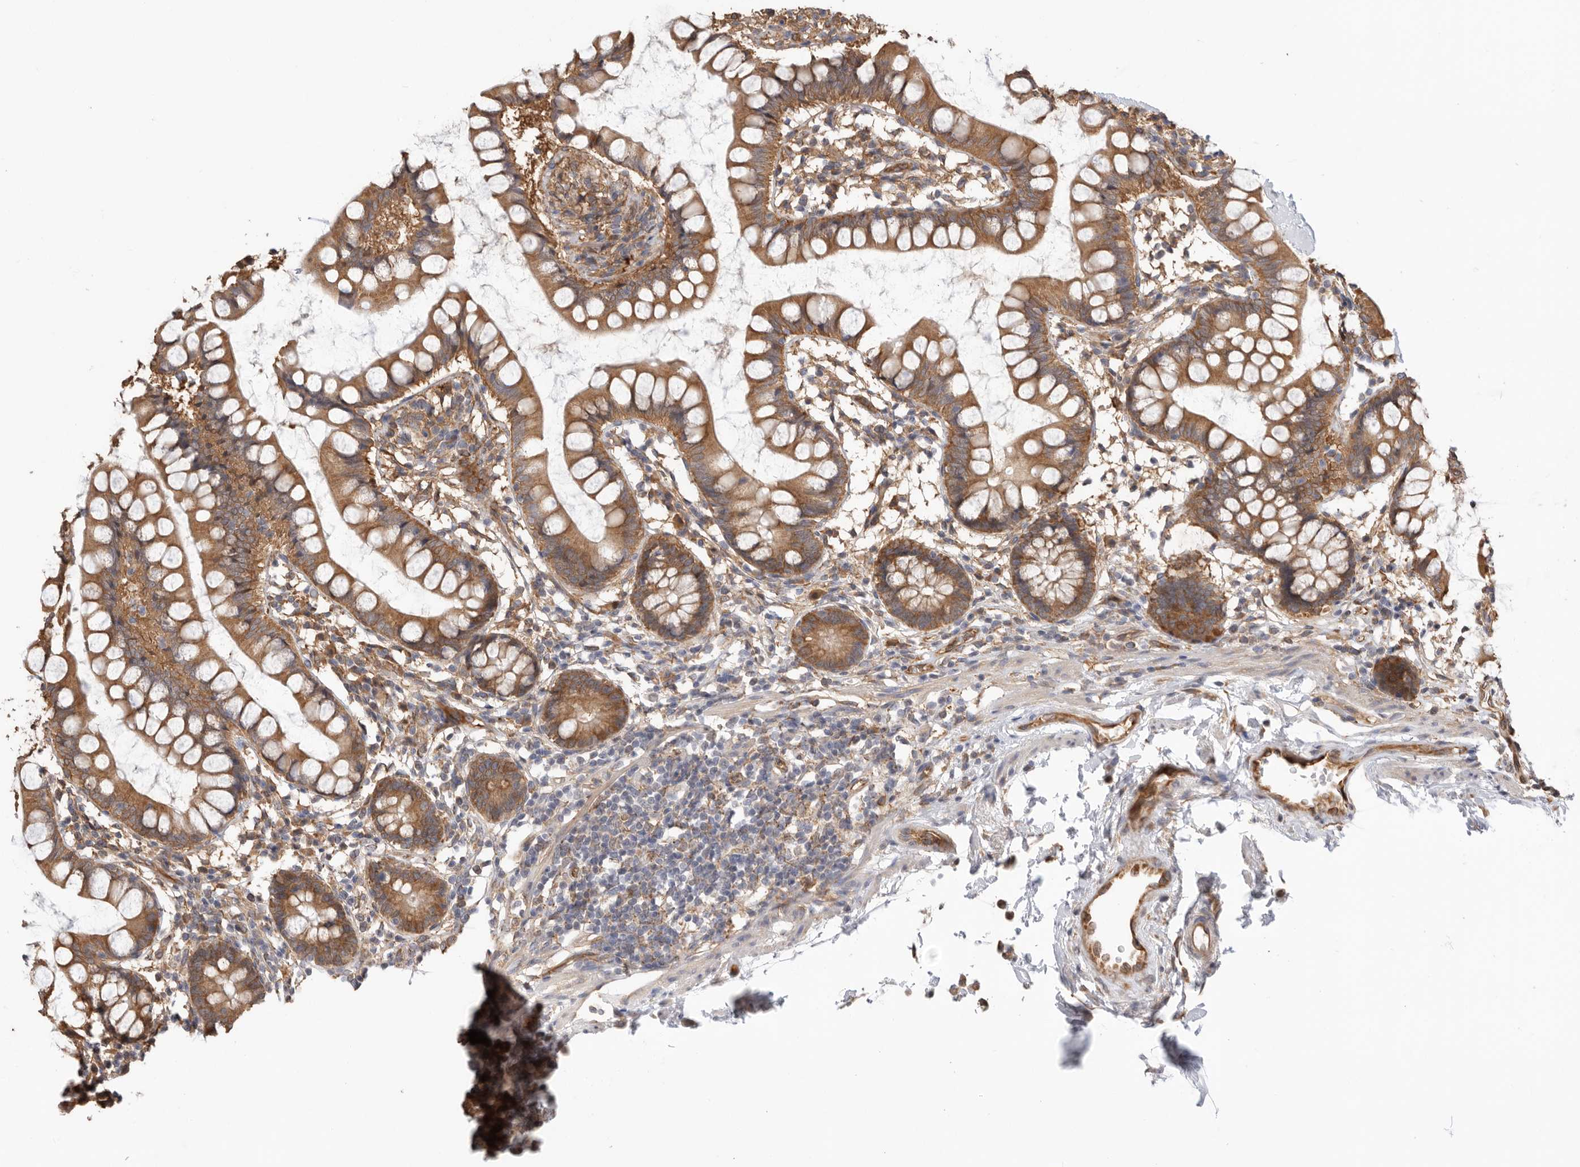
{"staining": {"intensity": "moderate", "quantity": ">75%", "location": "cytoplasmic/membranous"}, "tissue": "small intestine", "cell_type": "Glandular cells", "image_type": "normal", "snomed": [{"axis": "morphology", "description": "Normal tissue, NOS"}, {"axis": "topography", "description": "Small intestine"}], "caption": "DAB (3,3'-diaminobenzidine) immunohistochemical staining of benign small intestine exhibits moderate cytoplasmic/membranous protein expression in about >75% of glandular cells. The staining is performed using DAB (3,3'-diaminobenzidine) brown chromogen to label protein expression. The nuclei are counter-stained blue using hematoxylin.", "gene": "CDC42BPB", "patient": {"sex": "female", "age": 84}}